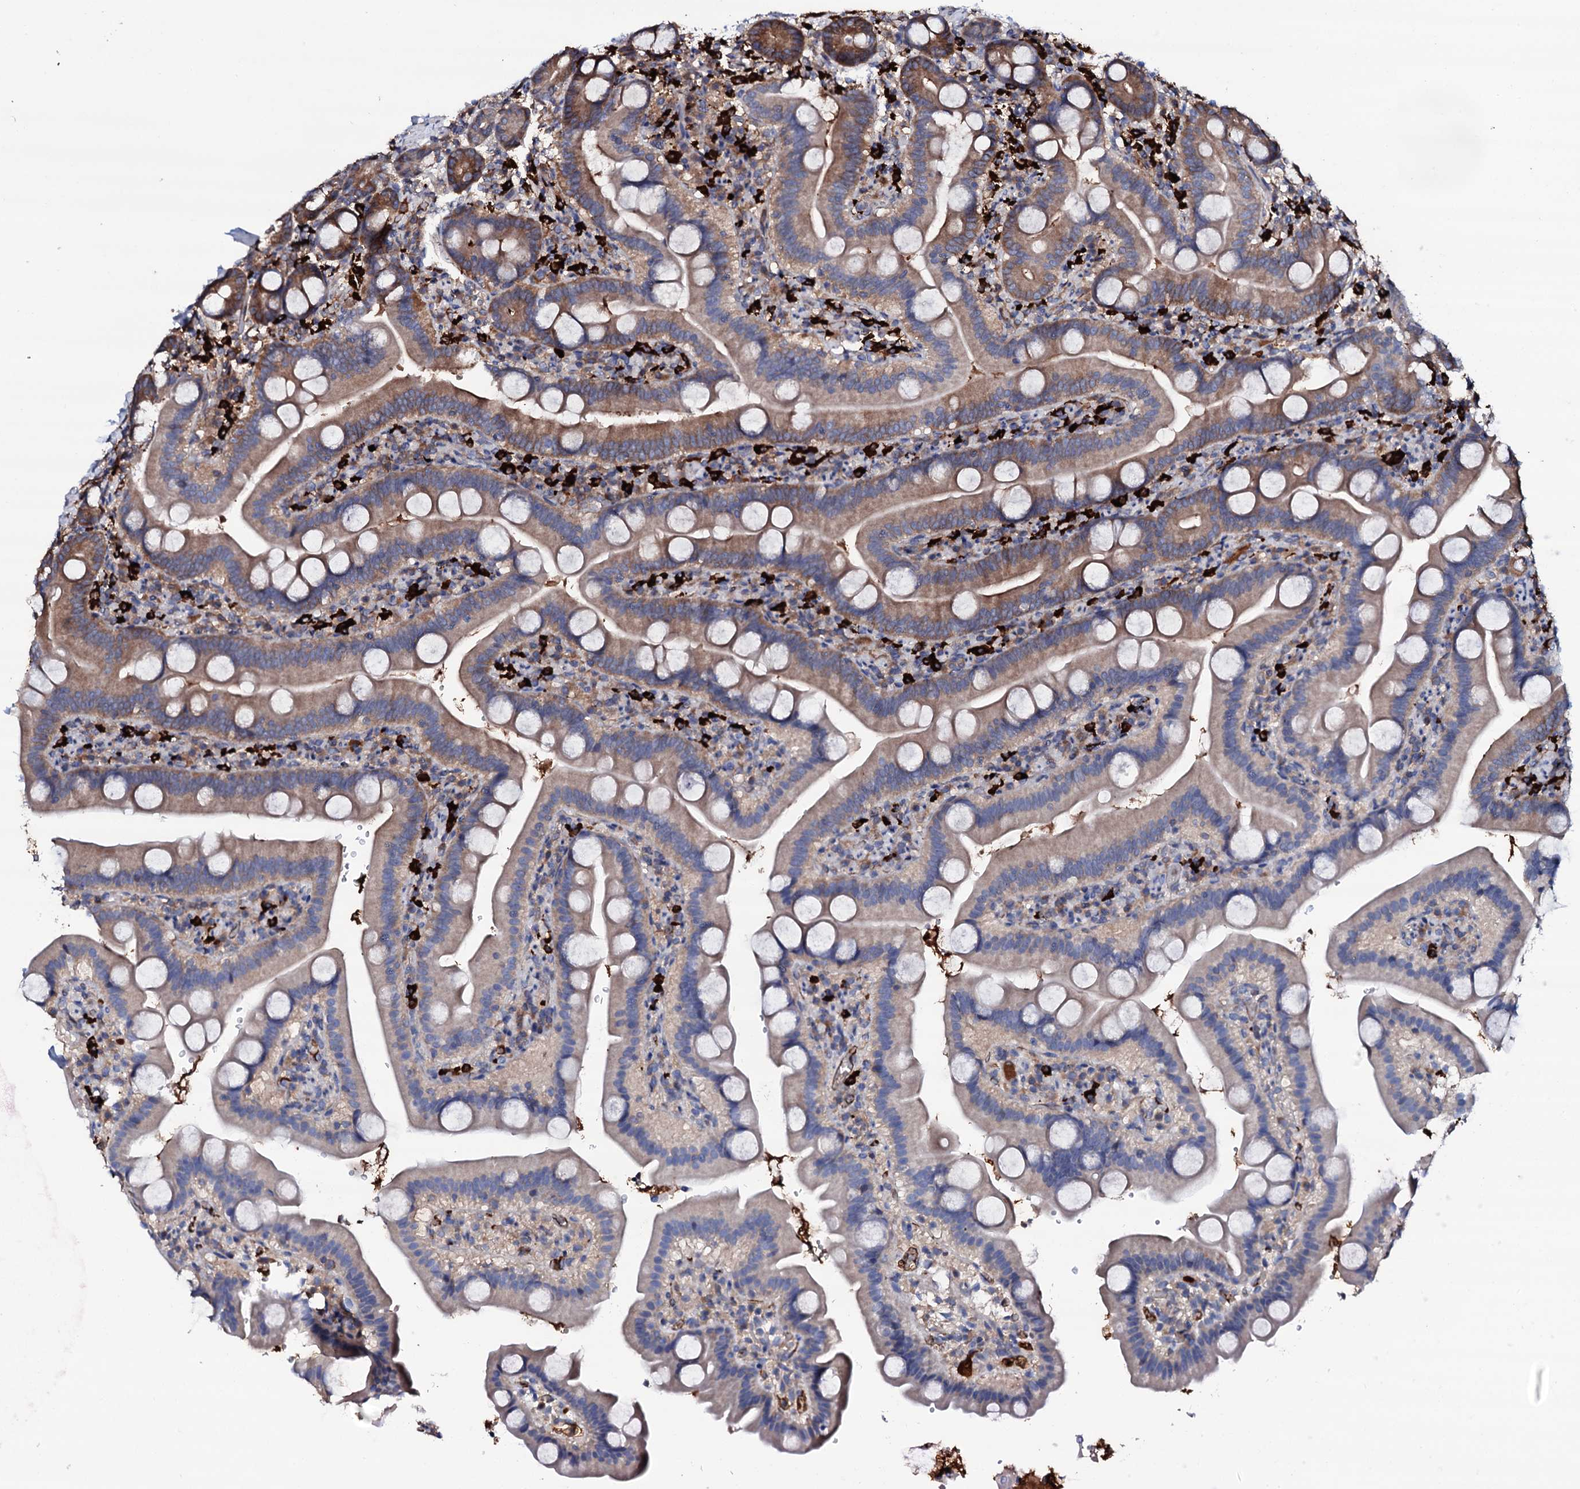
{"staining": {"intensity": "moderate", "quantity": "25%-75%", "location": "cytoplasmic/membranous"}, "tissue": "duodenum", "cell_type": "Glandular cells", "image_type": "normal", "snomed": [{"axis": "morphology", "description": "Normal tissue, NOS"}, {"axis": "topography", "description": "Duodenum"}], "caption": "Immunohistochemistry staining of benign duodenum, which displays medium levels of moderate cytoplasmic/membranous staining in about 25%-75% of glandular cells indicating moderate cytoplasmic/membranous protein positivity. The staining was performed using DAB (3,3'-diaminobenzidine) (brown) for protein detection and nuclei were counterstained in hematoxylin (blue).", "gene": "TCAF2C", "patient": {"sex": "male", "age": 55}}